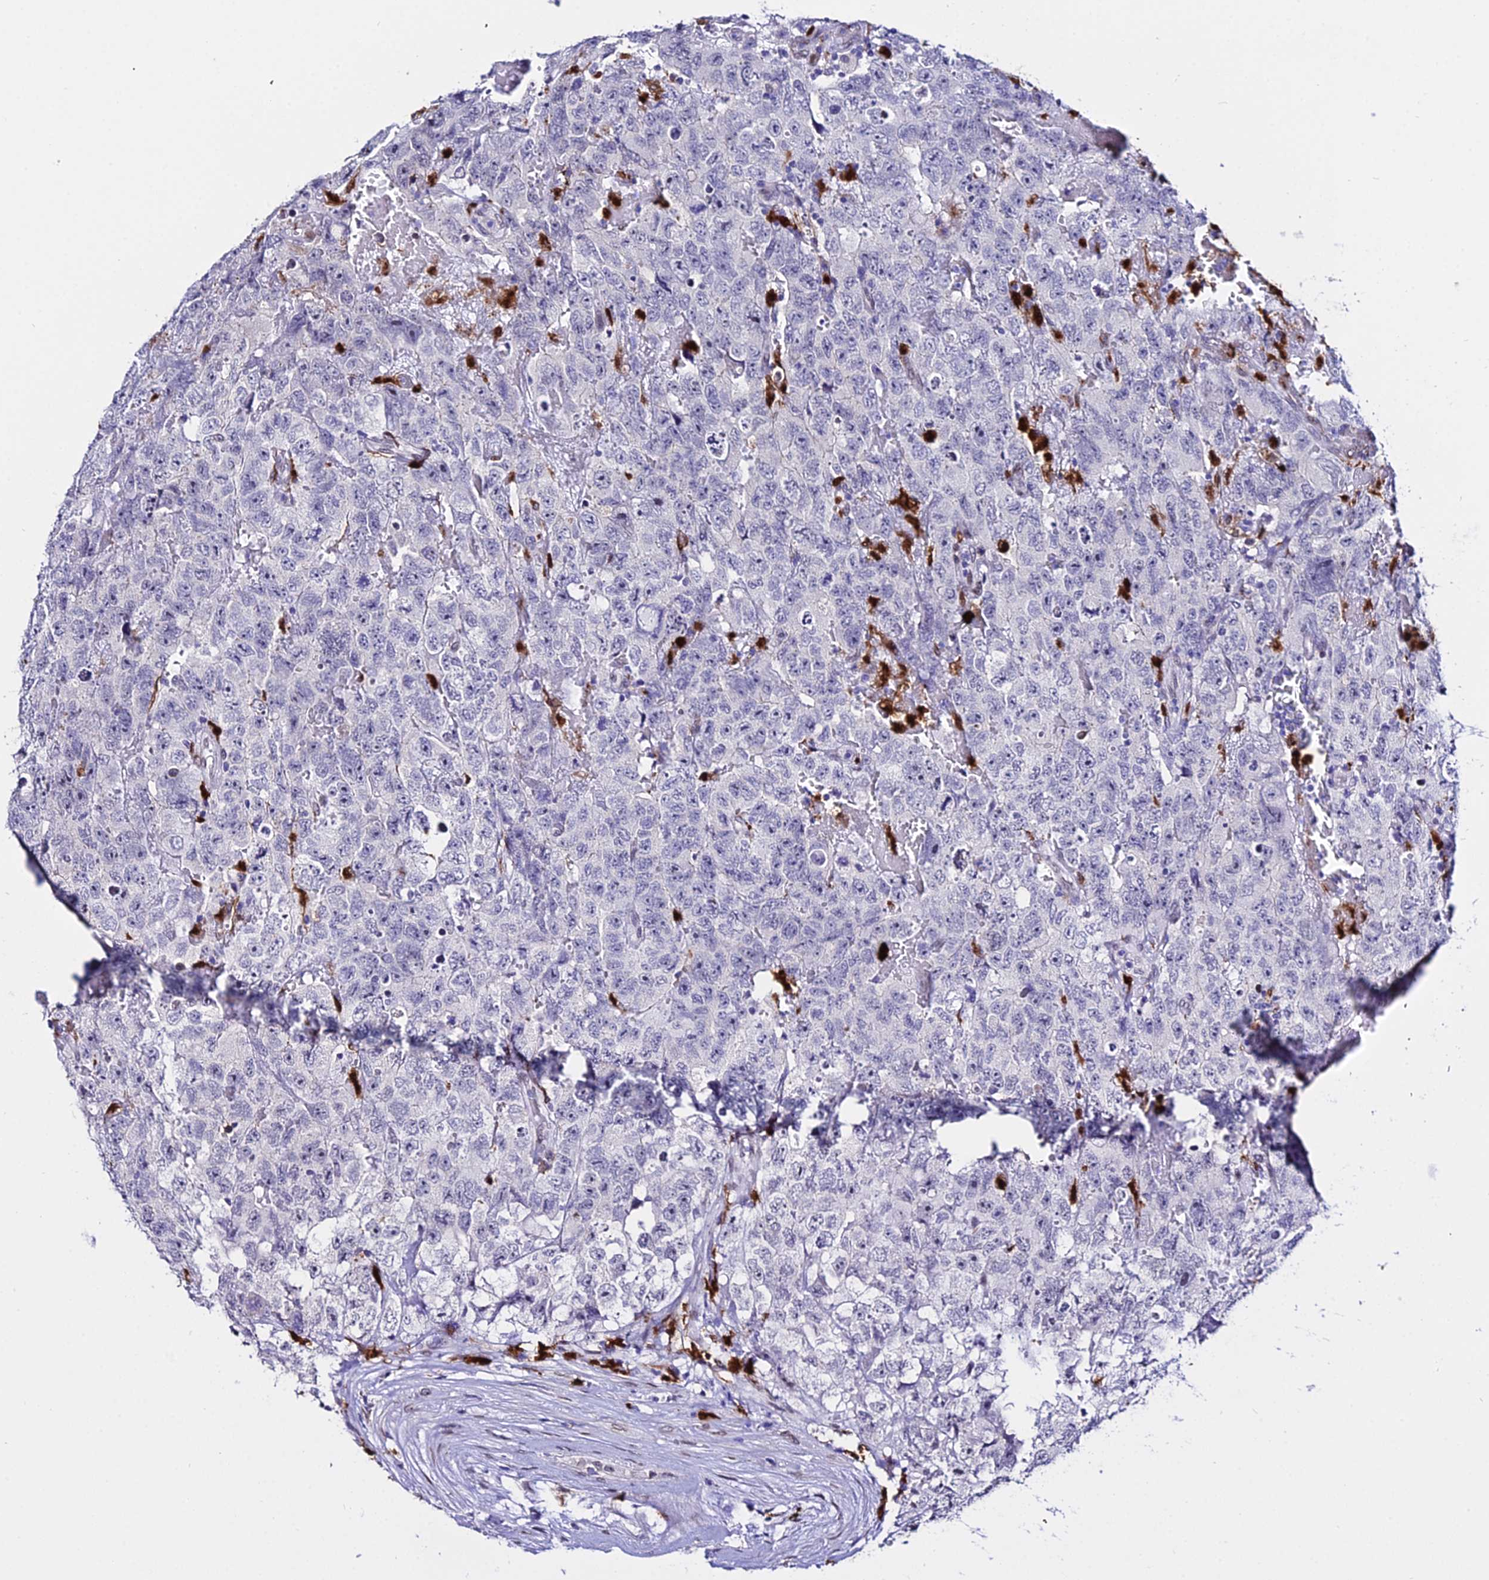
{"staining": {"intensity": "negative", "quantity": "none", "location": "none"}, "tissue": "testis cancer", "cell_type": "Tumor cells", "image_type": "cancer", "snomed": [{"axis": "morphology", "description": "Carcinoma, Embryonal, NOS"}, {"axis": "topography", "description": "Testis"}], "caption": "Immunohistochemical staining of embryonal carcinoma (testis) exhibits no significant positivity in tumor cells.", "gene": "MCM10", "patient": {"sex": "male", "age": 45}}